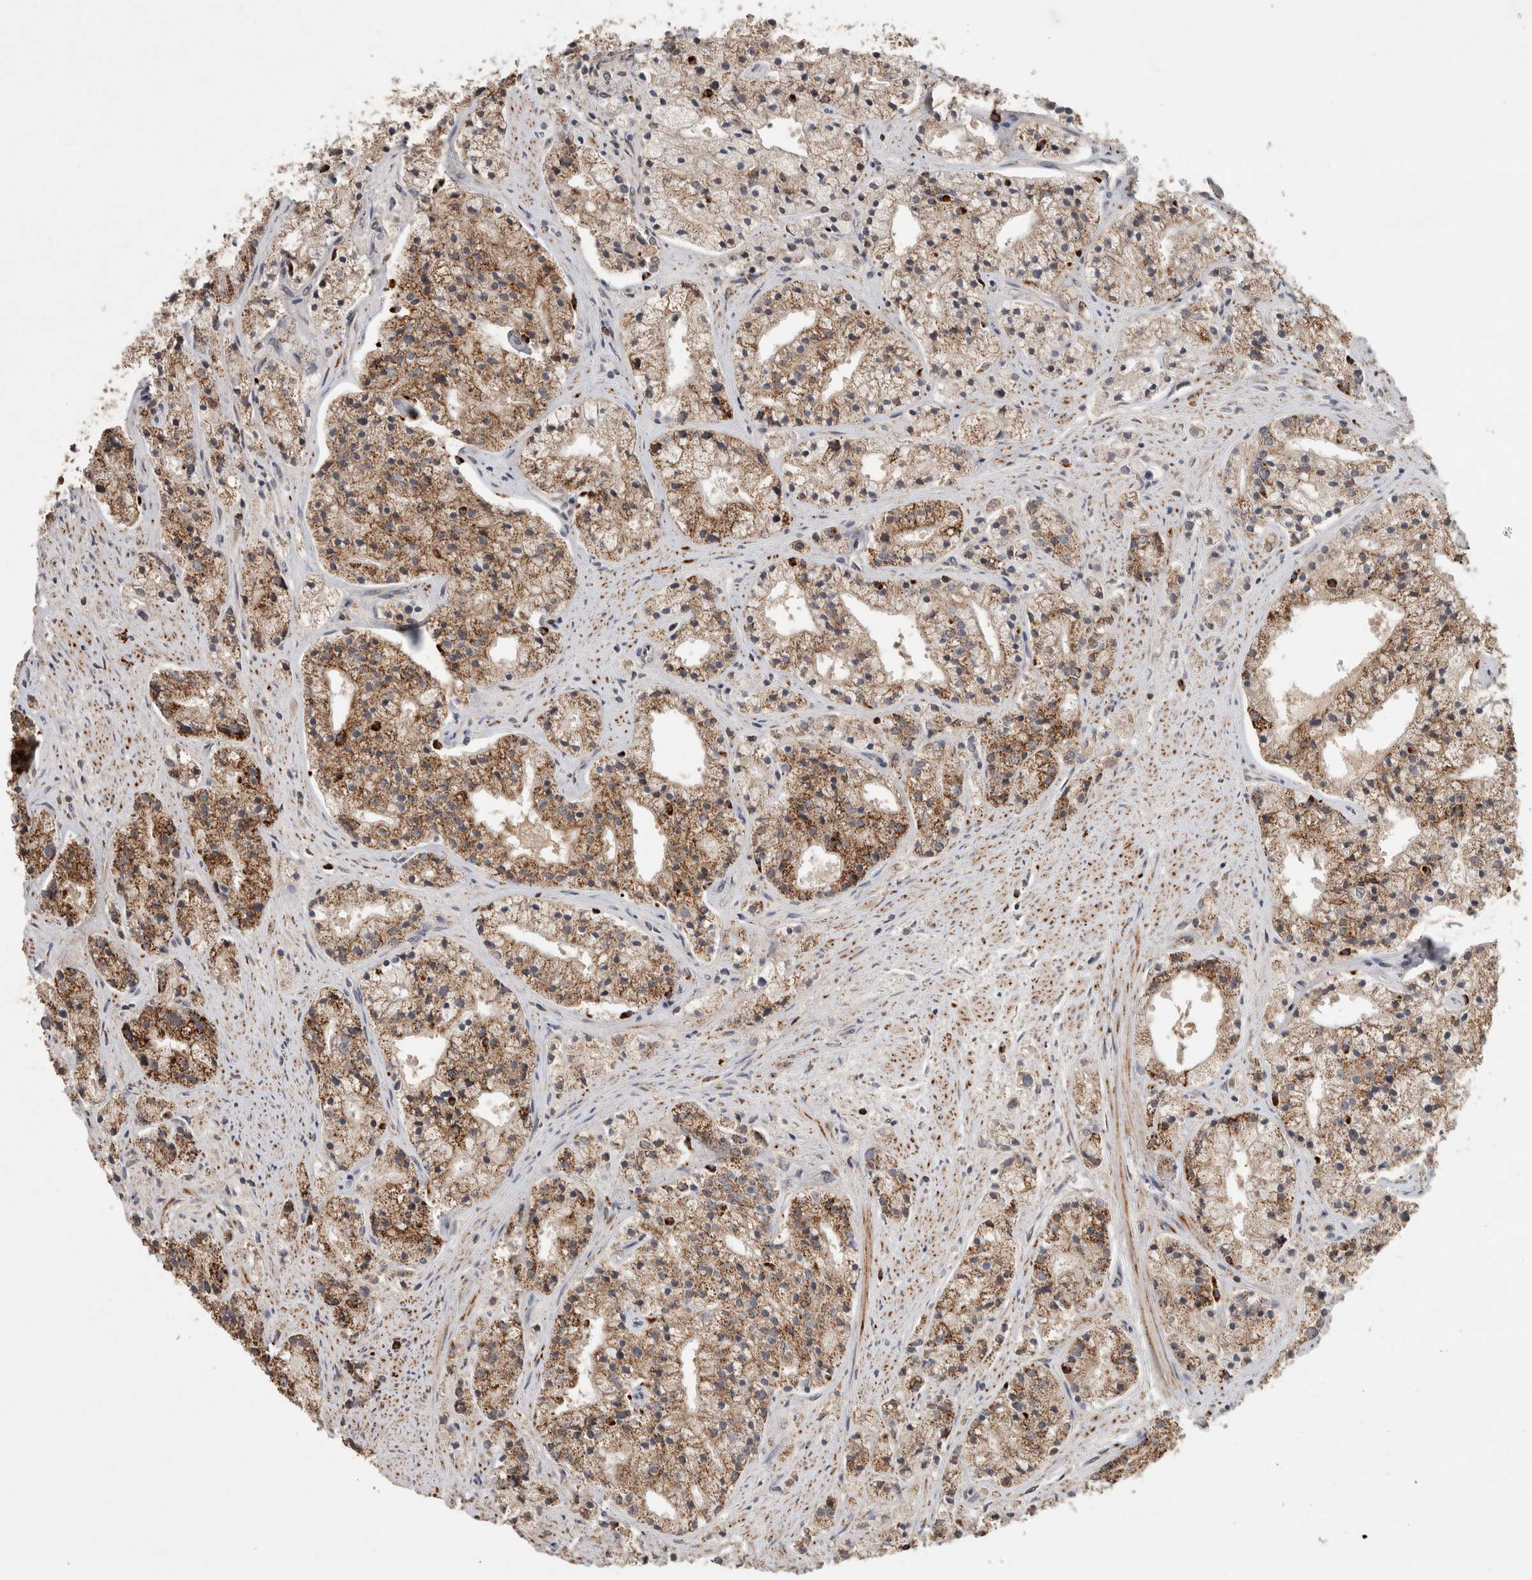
{"staining": {"intensity": "moderate", "quantity": ">75%", "location": "cytoplasmic/membranous"}, "tissue": "prostate cancer", "cell_type": "Tumor cells", "image_type": "cancer", "snomed": [{"axis": "morphology", "description": "Adenocarcinoma, High grade"}, {"axis": "topography", "description": "Prostate"}], "caption": "Protein staining of prostate adenocarcinoma (high-grade) tissue displays moderate cytoplasmic/membranous expression in about >75% of tumor cells.", "gene": "SERAC1", "patient": {"sex": "male", "age": 50}}